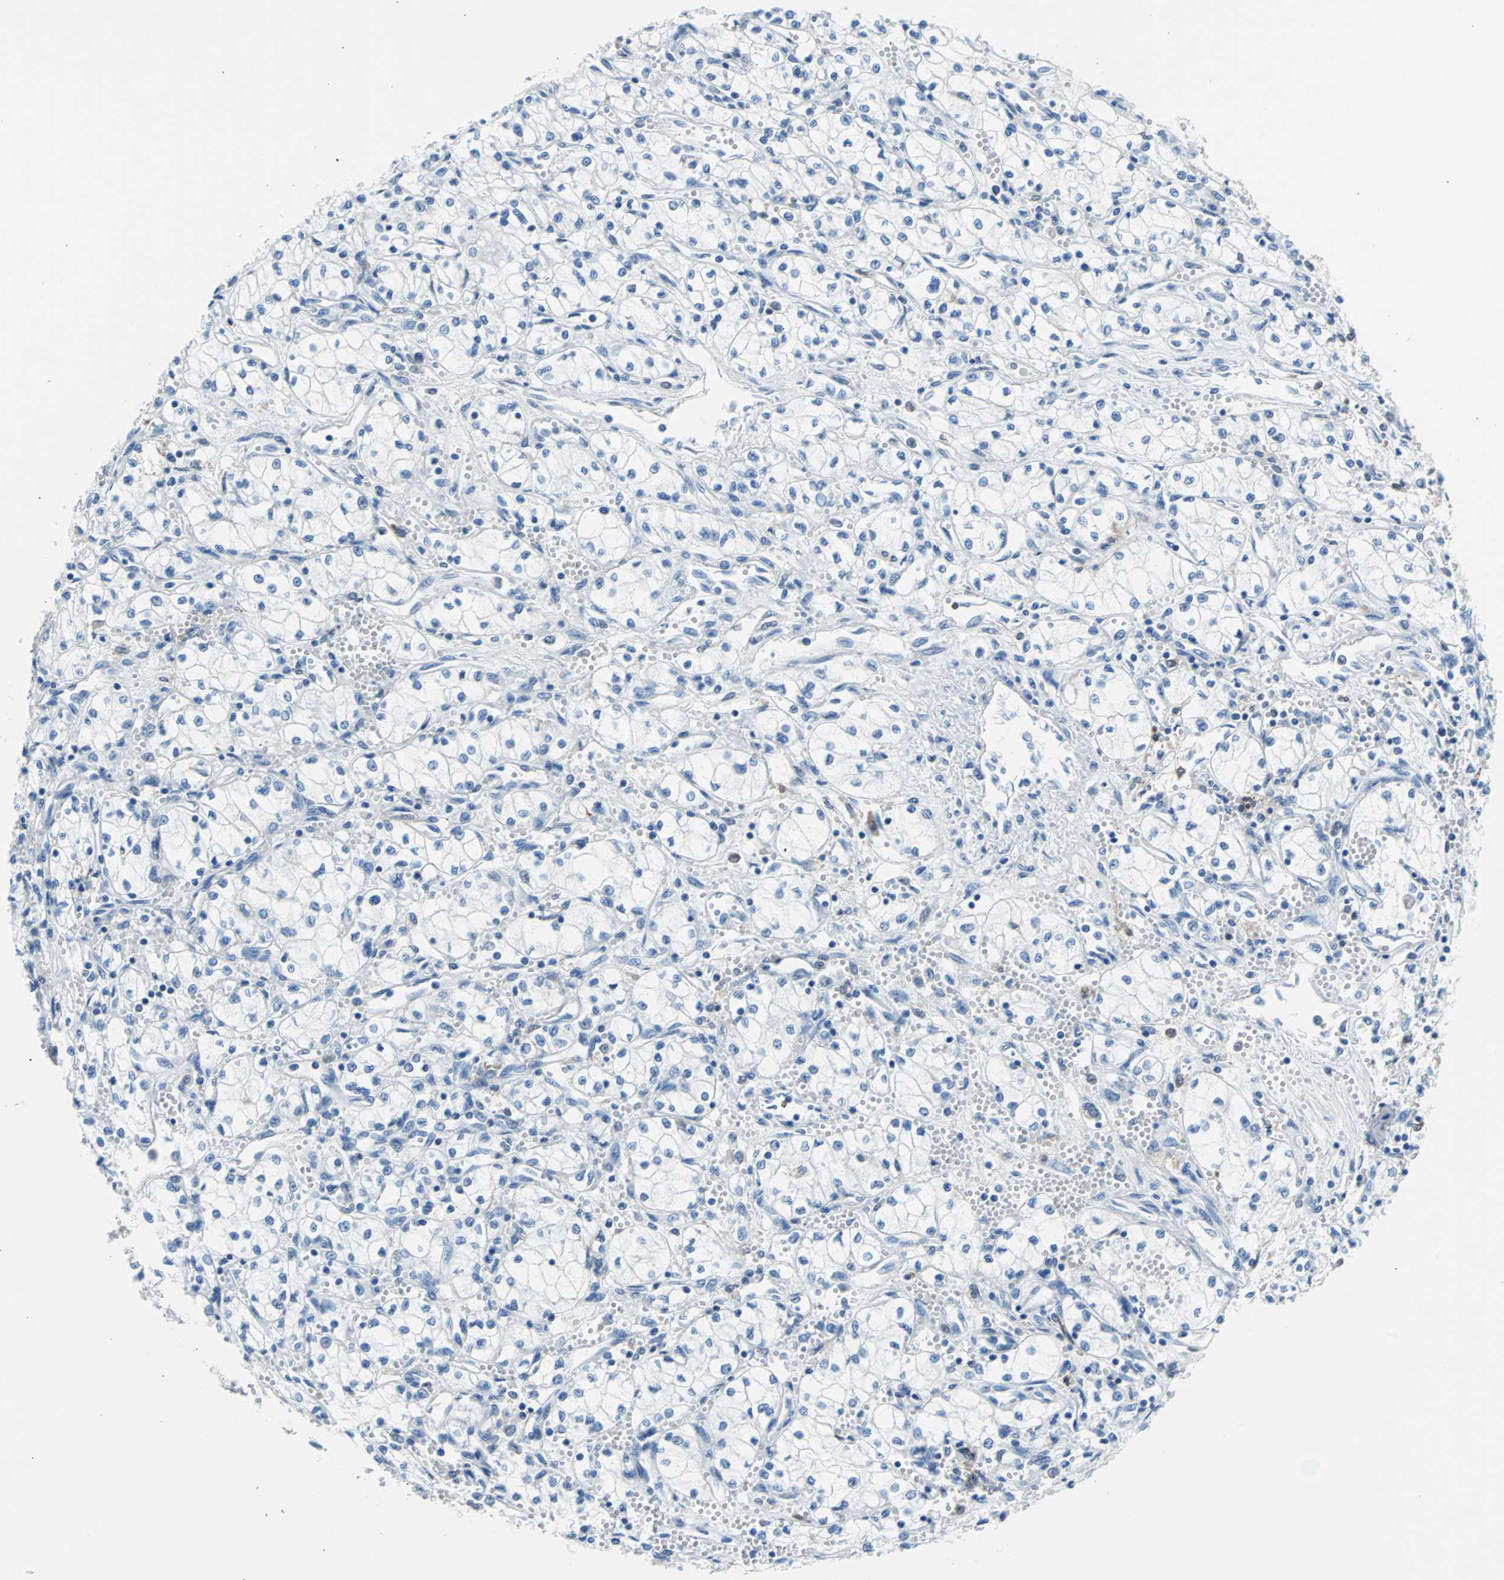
{"staining": {"intensity": "negative", "quantity": "none", "location": "none"}, "tissue": "renal cancer", "cell_type": "Tumor cells", "image_type": "cancer", "snomed": [{"axis": "morphology", "description": "Normal tissue, NOS"}, {"axis": "morphology", "description": "Adenocarcinoma, NOS"}, {"axis": "topography", "description": "Kidney"}], "caption": "Immunohistochemistry of adenocarcinoma (renal) exhibits no expression in tumor cells.", "gene": "SYK", "patient": {"sex": "male", "age": 59}}